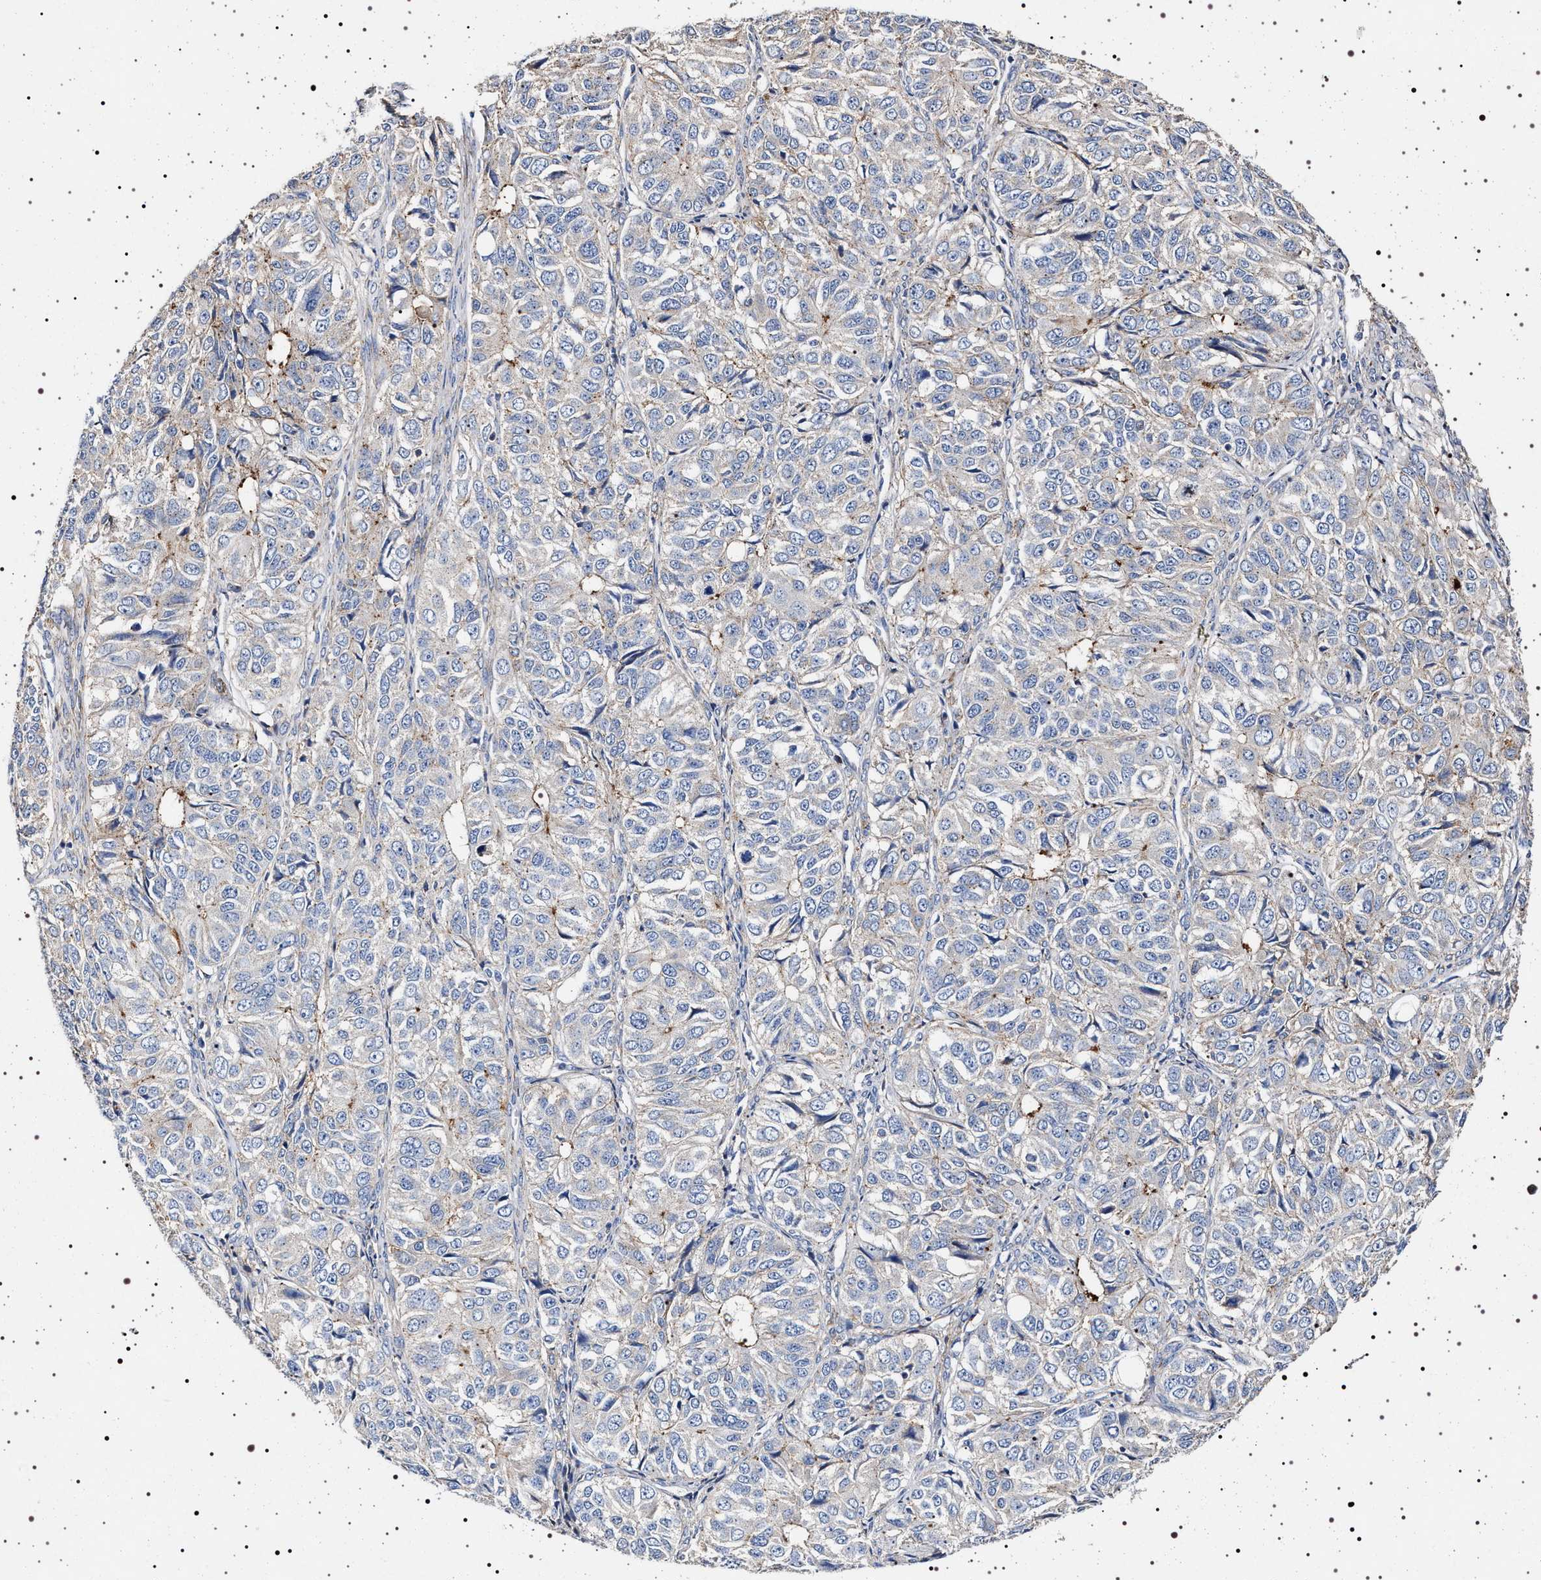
{"staining": {"intensity": "weak", "quantity": "<25%", "location": "cytoplasmic/membranous"}, "tissue": "ovarian cancer", "cell_type": "Tumor cells", "image_type": "cancer", "snomed": [{"axis": "morphology", "description": "Carcinoma, endometroid"}, {"axis": "topography", "description": "Ovary"}], "caption": "IHC histopathology image of neoplastic tissue: human ovarian cancer (endometroid carcinoma) stained with DAB (3,3'-diaminobenzidine) demonstrates no significant protein positivity in tumor cells.", "gene": "NAALADL2", "patient": {"sex": "female", "age": 51}}